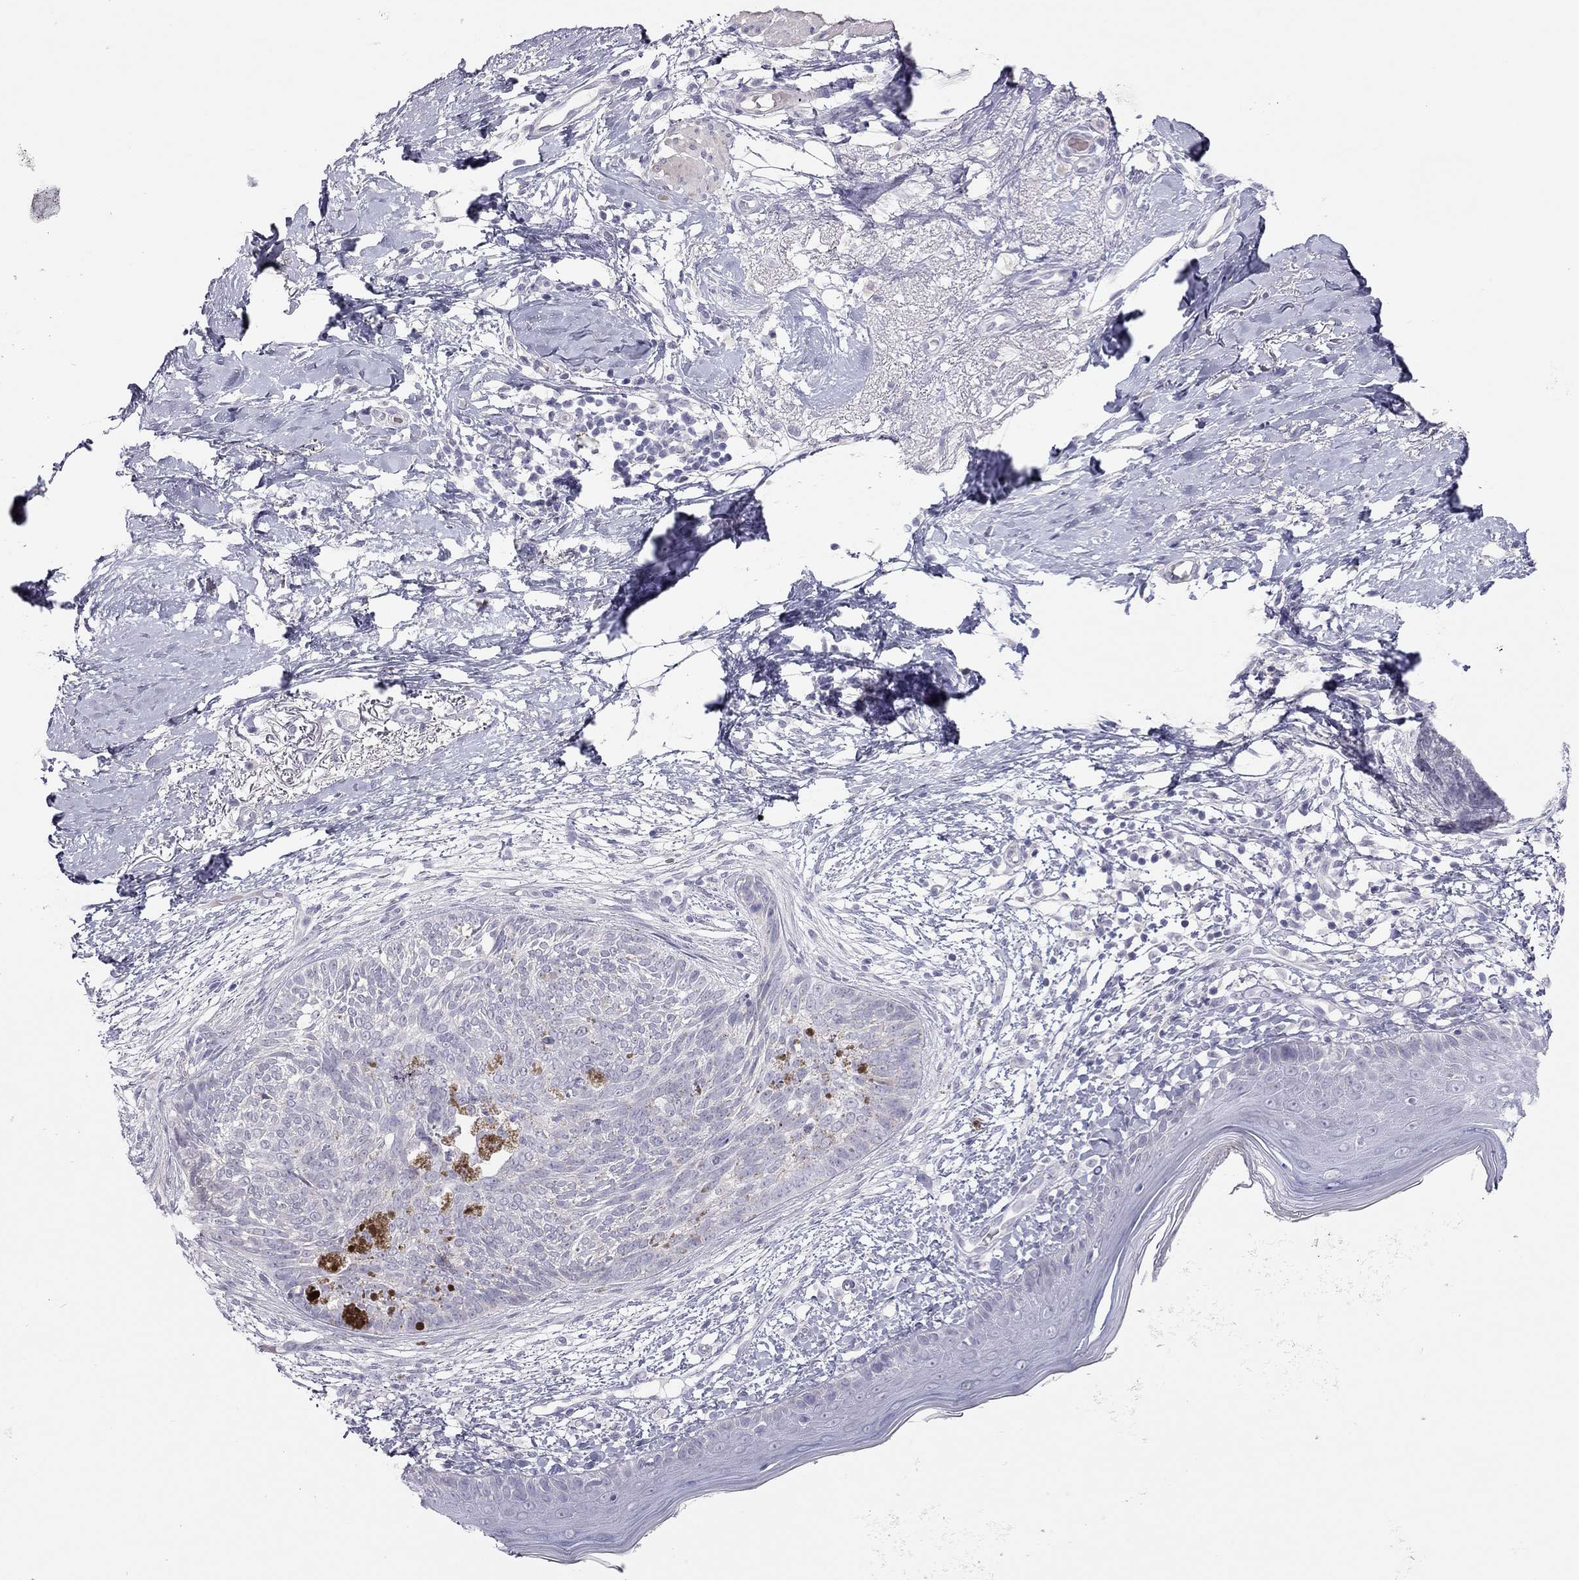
{"staining": {"intensity": "negative", "quantity": "none", "location": "none"}, "tissue": "skin cancer", "cell_type": "Tumor cells", "image_type": "cancer", "snomed": [{"axis": "morphology", "description": "Normal tissue, NOS"}, {"axis": "morphology", "description": "Basal cell carcinoma"}, {"axis": "topography", "description": "Skin"}], "caption": "High magnification brightfield microscopy of skin cancer (basal cell carcinoma) stained with DAB (3,3'-diaminobenzidine) (brown) and counterstained with hematoxylin (blue): tumor cells show no significant positivity.", "gene": "SPATA12", "patient": {"sex": "male", "age": 84}}